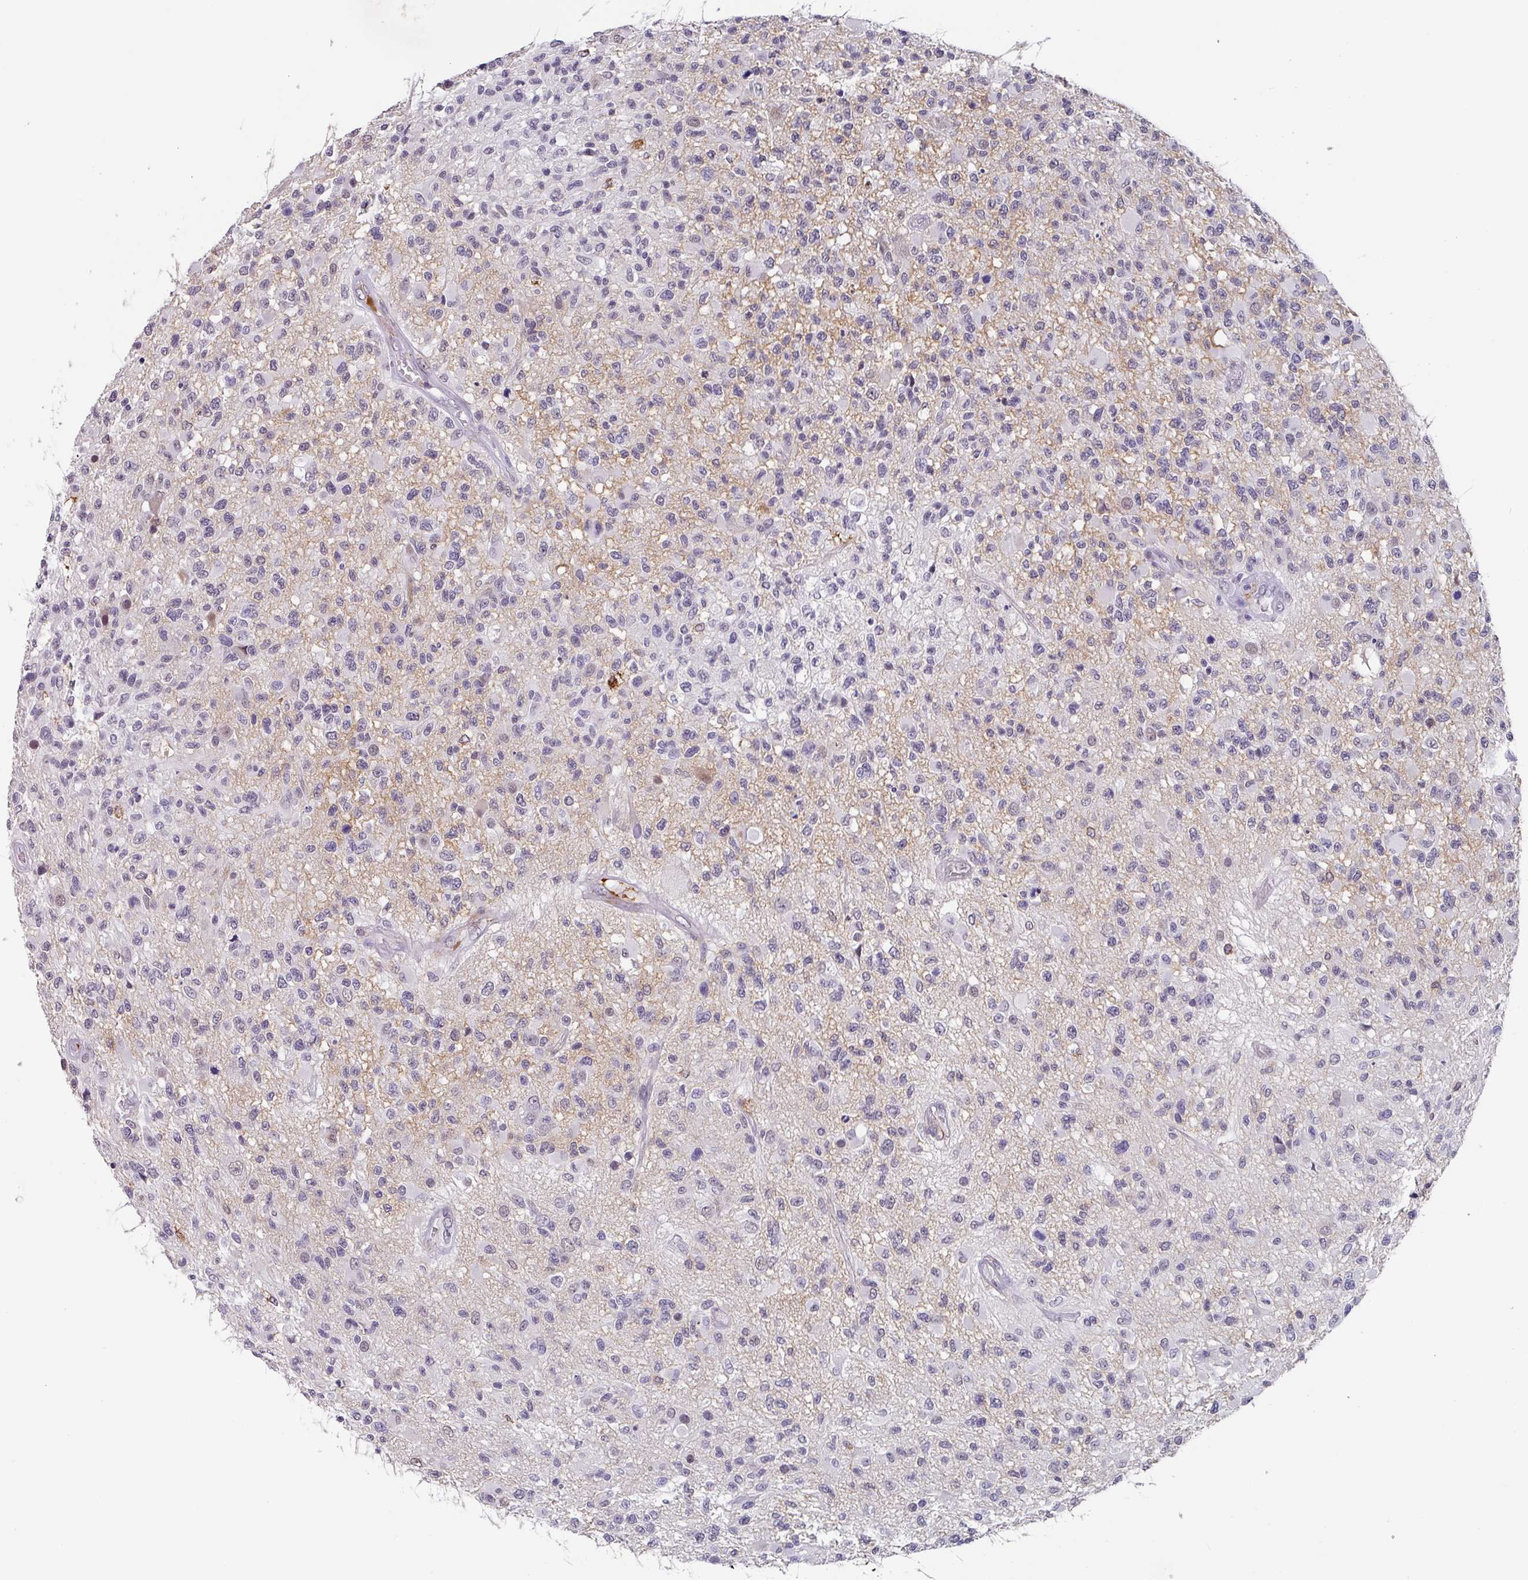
{"staining": {"intensity": "negative", "quantity": "none", "location": "none"}, "tissue": "glioma", "cell_type": "Tumor cells", "image_type": "cancer", "snomed": [{"axis": "morphology", "description": "Glioma, malignant, High grade"}, {"axis": "morphology", "description": "Glioblastoma, NOS"}, {"axis": "topography", "description": "Brain"}], "caption": "High power microscopy micrograph of an immunohistochemistry (IHC) micrograph of glioblastoma, revealing no significant positivity in tumor cells.", "gene": "C1QB", "patient": {"sex": "male", "age": 60}}